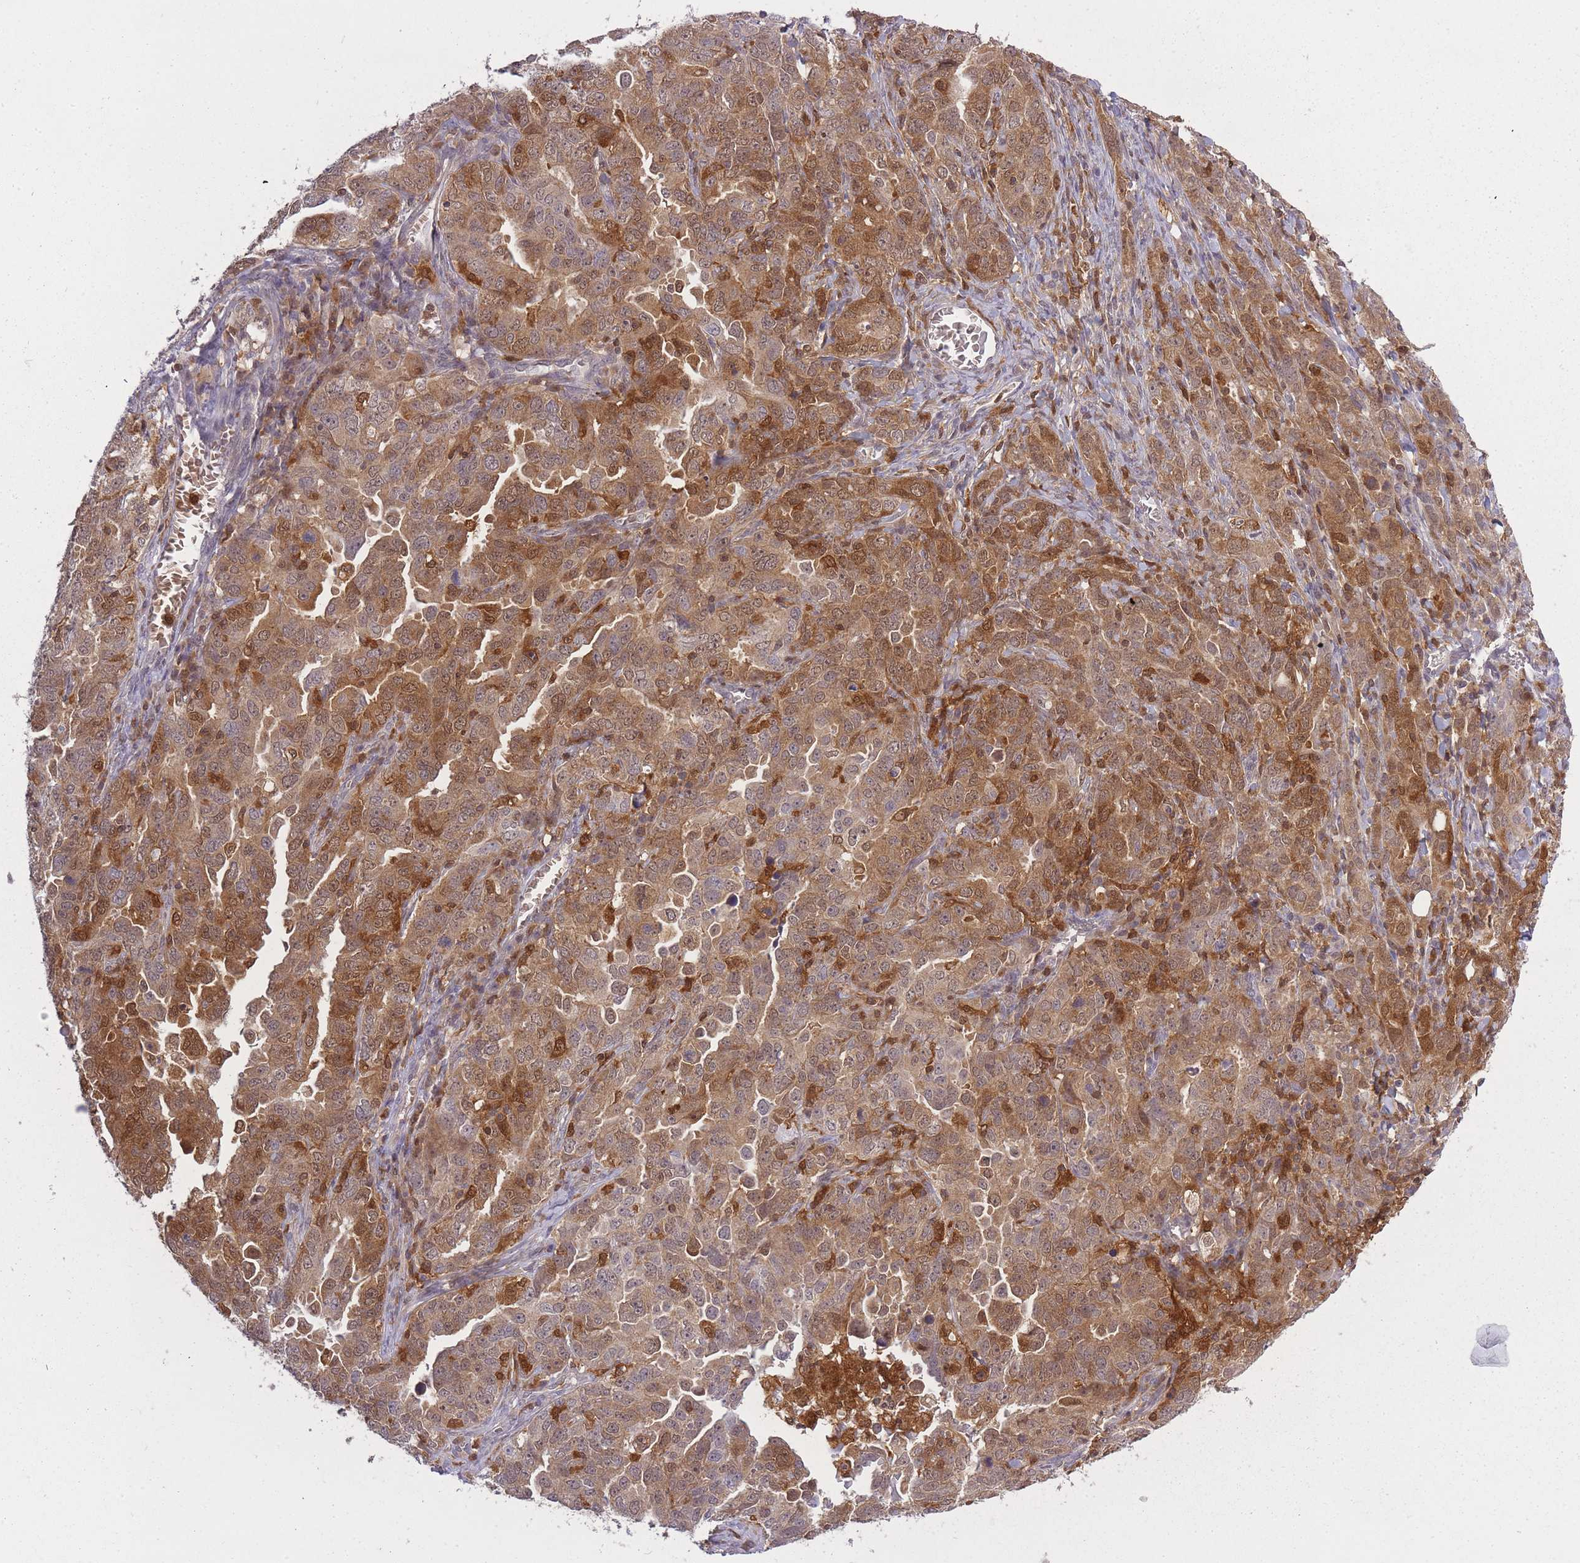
{"staining": {"intensity": "moderate", "quantity": ">75%", "location": "cytoplasmic/membranous,nuclear"}, "tissue": "ovarian cancer", "cell_type": "Tumor cells", "image_type": "cancer", "snomed": [{"axis": "morphology", "description": "Carcinoma, endometroid"}, {"axis": "topography", "description": "Ovary"}], "caption": "The immunohistochemical stain shows moderate cytoplasmic/membranous and nuclear staining in tumor cells of ovarian endometroid carcinoma tissue. (IHC, brightfield microscopy, high magnification).", "gene": "CXorf38", "patient": {"sex": "female", "age": 62}}